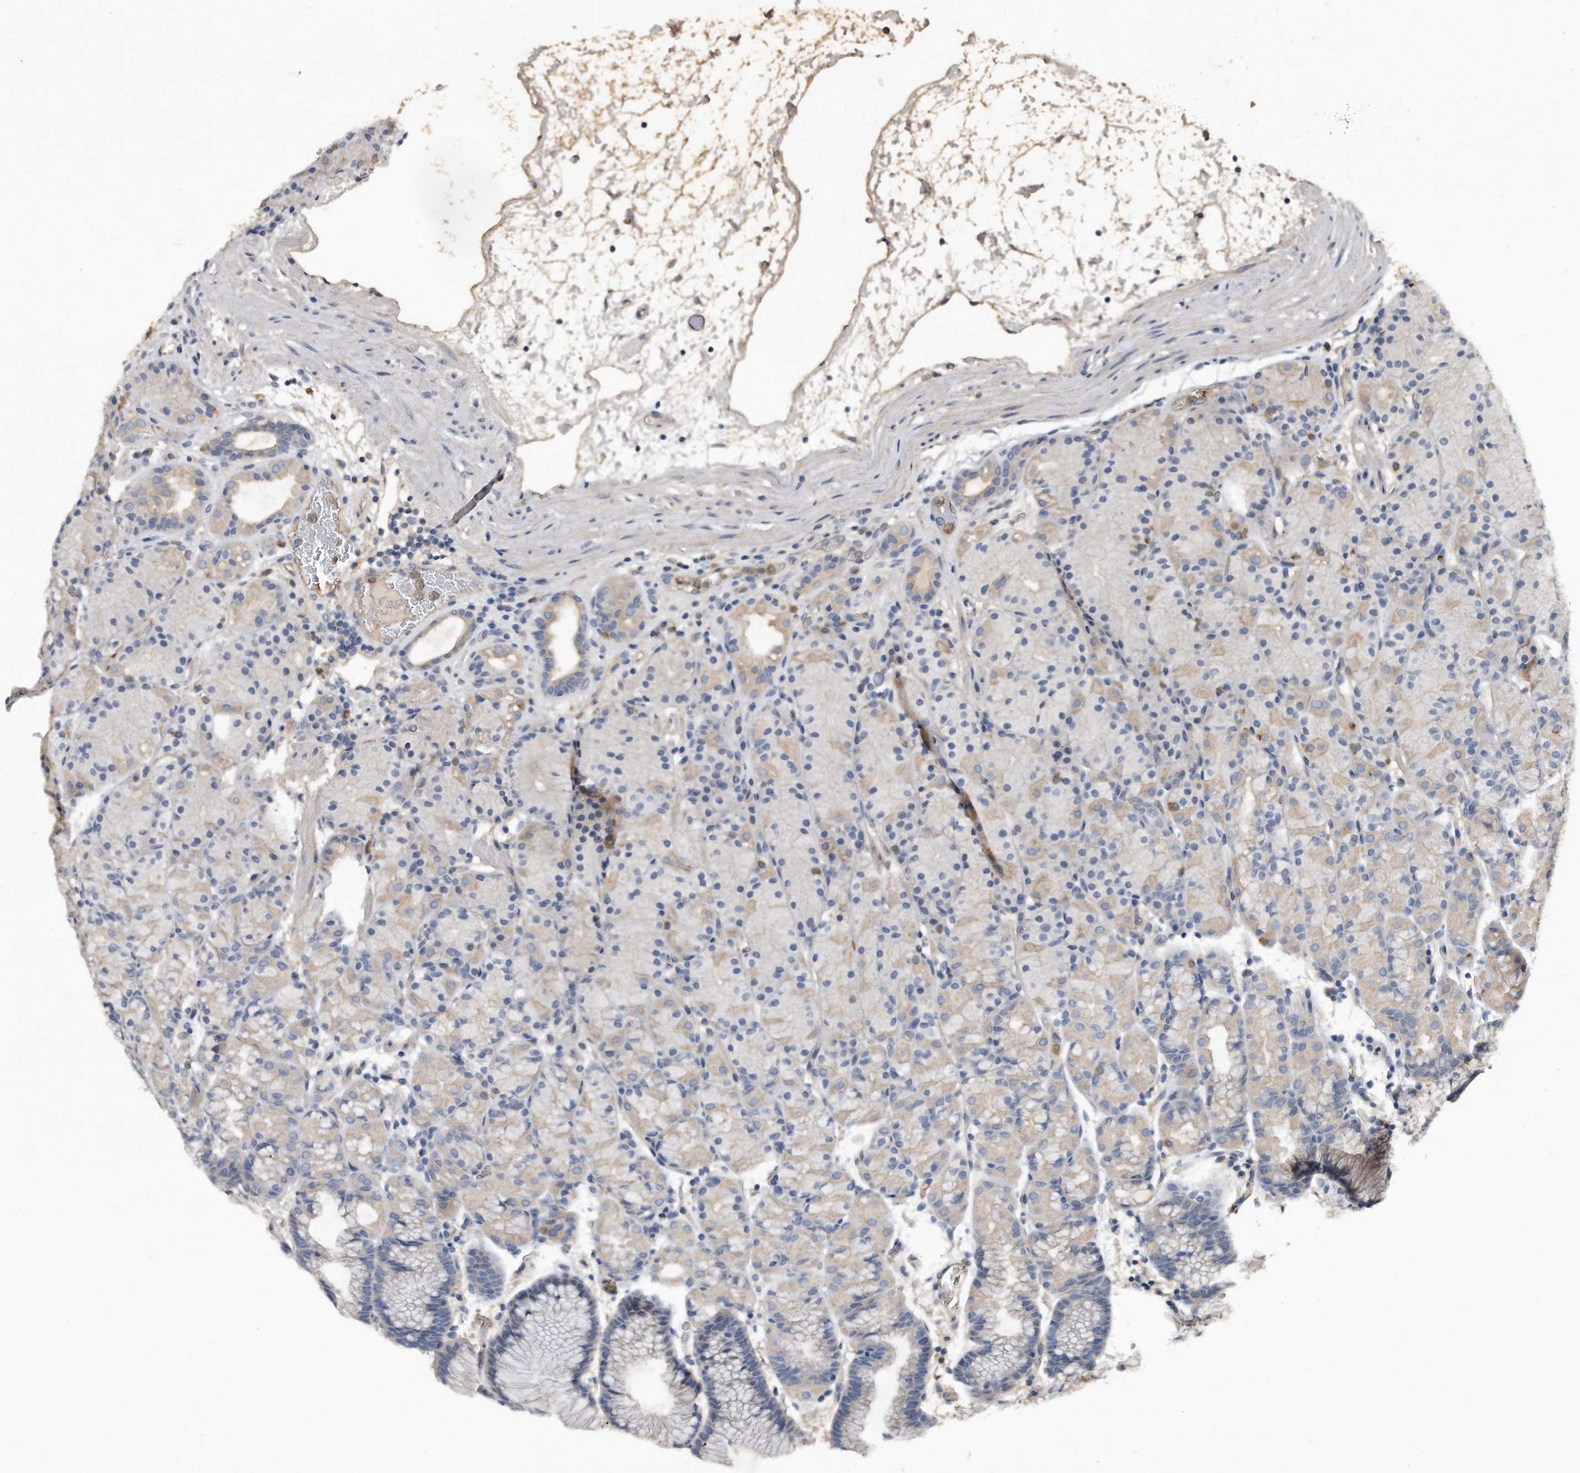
{"staining": {"intensity": "weak", "quantity": "<25%", "location": "cytoplasmic/membranous"}, "tissue": "stomach", "cell_type": "Glandular cells", "image_type": "normal", "snomed": [{"axis": "morphology", "description": "Normal tissue, NOS"}, {"axis": "topography", "description": "Stomach, upper"}], "caption": "This is an immunohistochemistry (IHC) photomicrograph of unremarkable human stomach. There is no staining in glandular cells.", "gene": "HOMER3", "patient": {"sex": "male", "age": 48}}